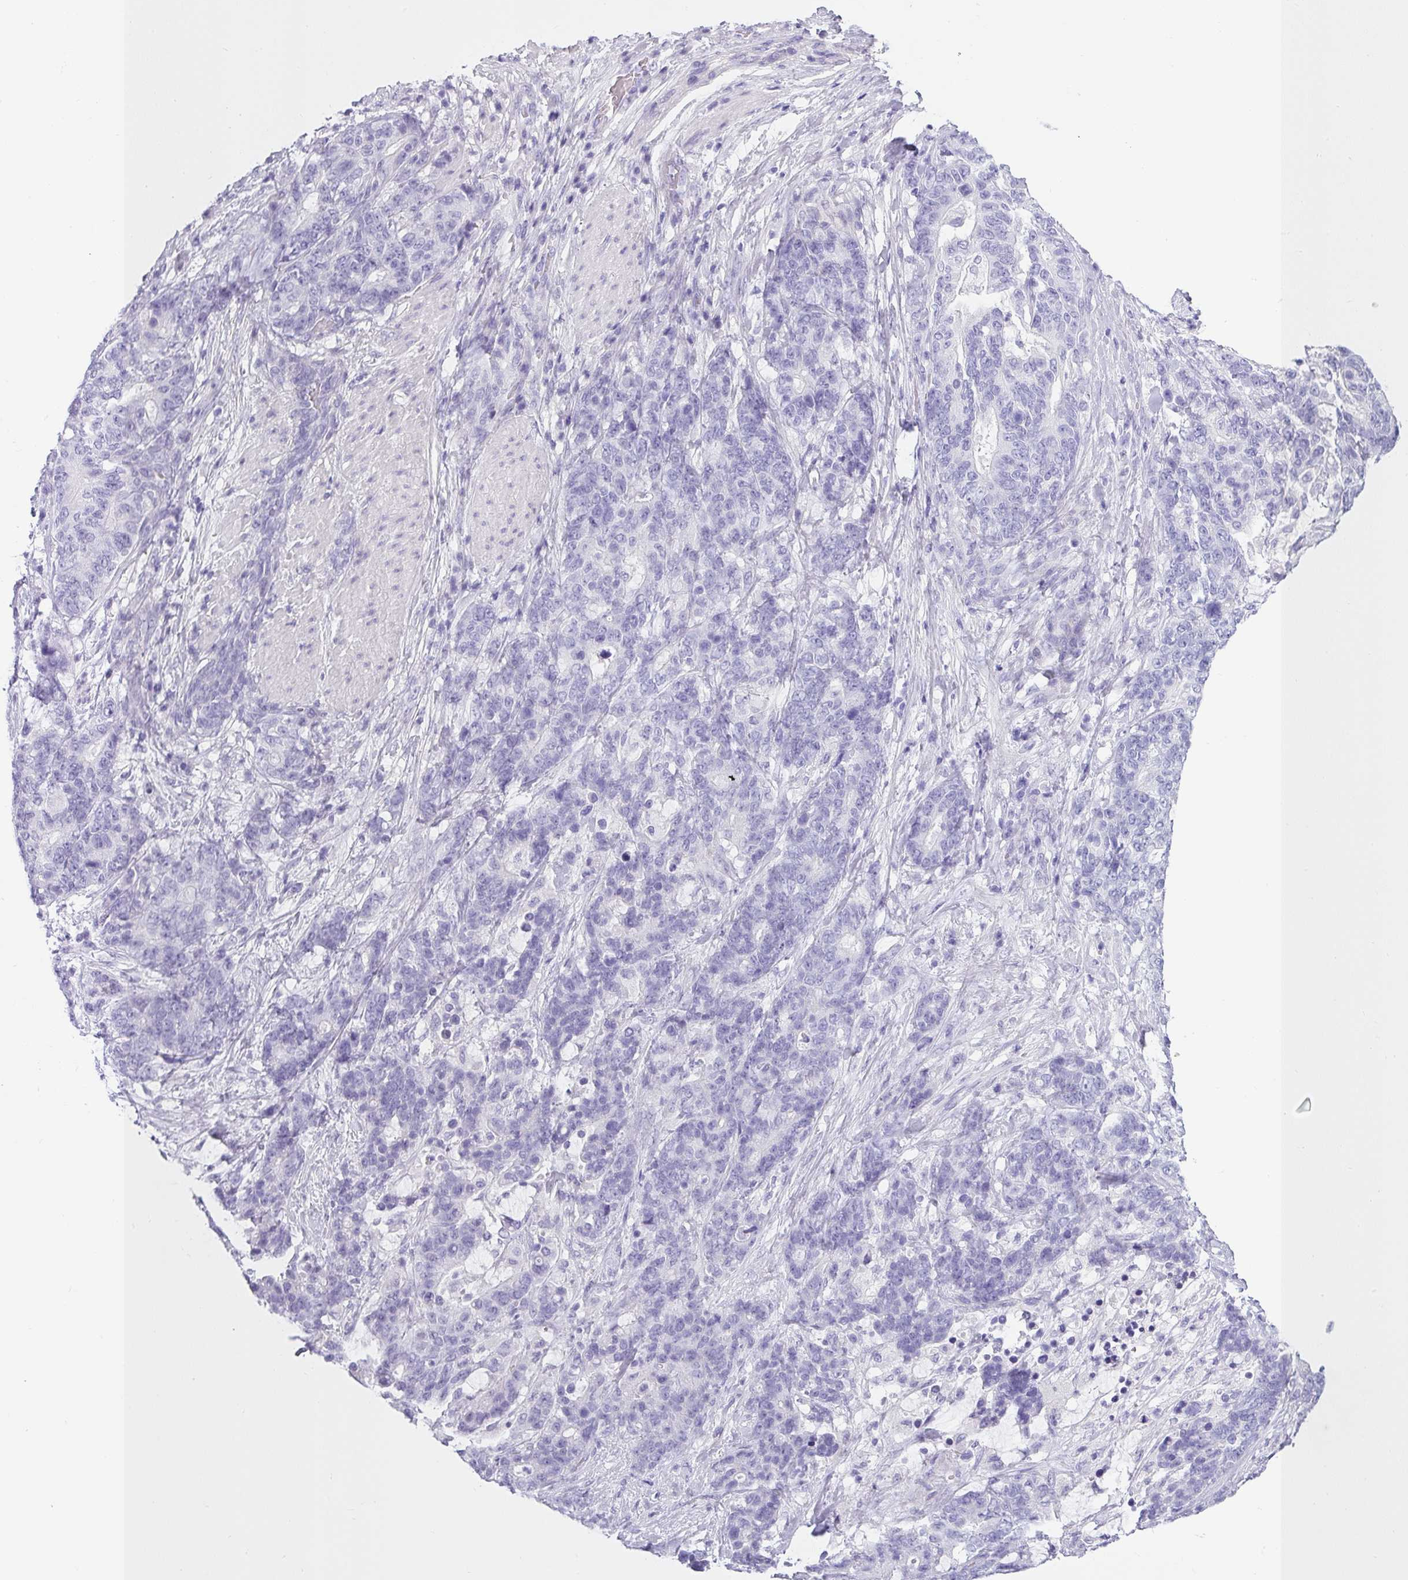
{"staining": {"intensity": "negative", "quantity": "none", "location": "none"}, "tissue": "stomach cancer", "cell_type": "Tumor cells", "image_type": "cancer", "snomed": [{"axis": "morphology", "description": "Normal tissue, NOS"}, {"axis": "morphology", "description": "Adenocarcinoma, NOS"}, {"axis": "topography", "description": "Stomach"}], "caption": "Photomicrograph shows no significant protein expression in tumor cells of stomach cancer (adenocarcinoma). (DAB (3,3'-diaminobenzidine) immunohistochemistry (IHC), high magnification).", "gene": "VCY1B", "patient": {"sex": "female", "age": 64}}